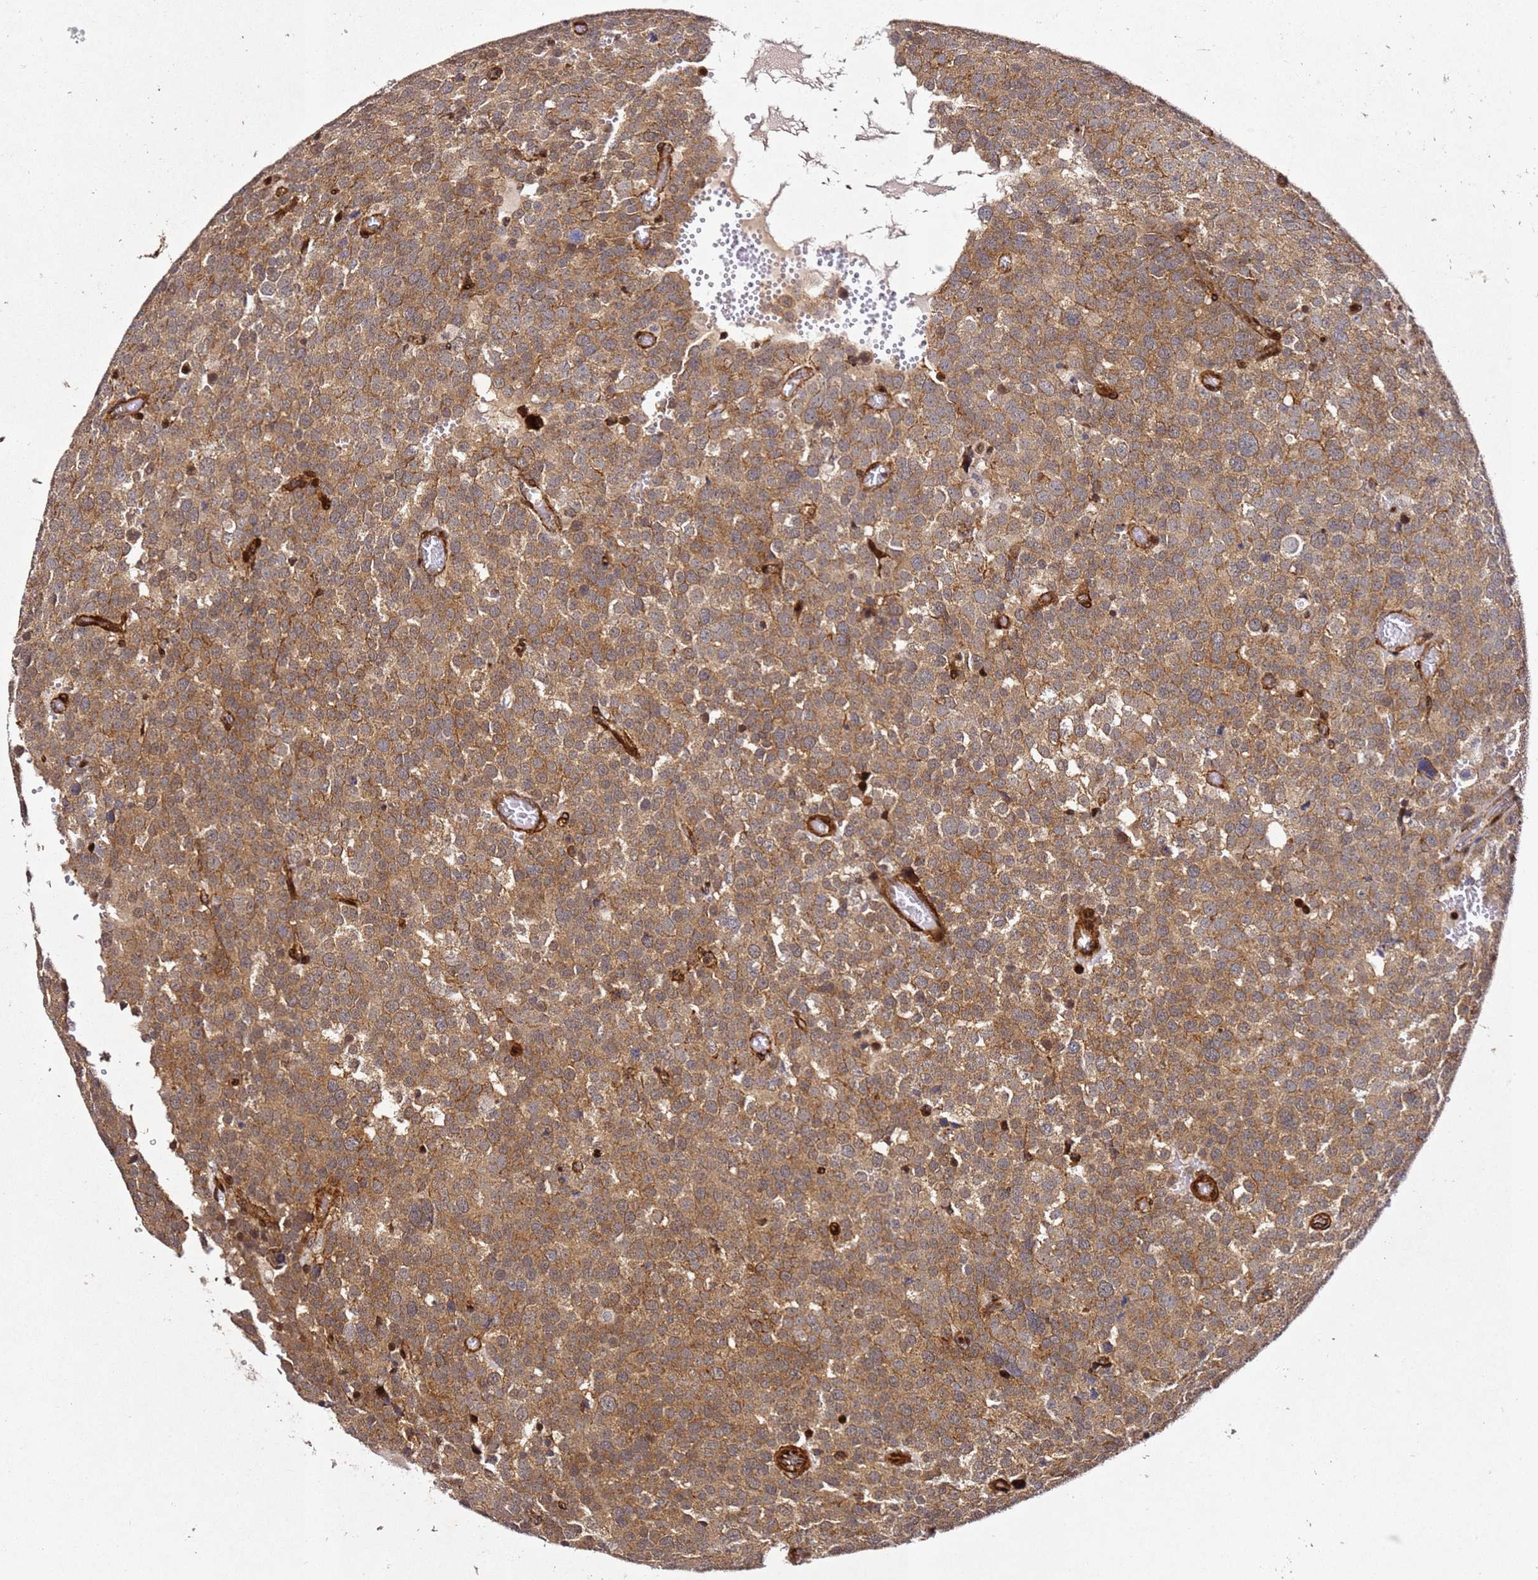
{"staining": {"intensity": "moderate", "quantity": ">75%", "location": "cytoplasmic/membranous"}, "tissue": "testis cancer", "cell_type": "Tumor cells", "image_type": "cancer", "snomed": [{"axis": "morphology", "description": "Normal tissue, NOS"}, {"axis": "morphology", "description": "Seminoma, NOS"}, {"axis": "topography", "description": "Testis"}], "caption": "Brown immunohistochemical staining in human seminoma (testis) demonstrates moderate cytoplasmic/membranous positivity in approximately >75% of tumor cells.", "gene": "ZNF296", "patient": {"sex": "male", "age": 71}}